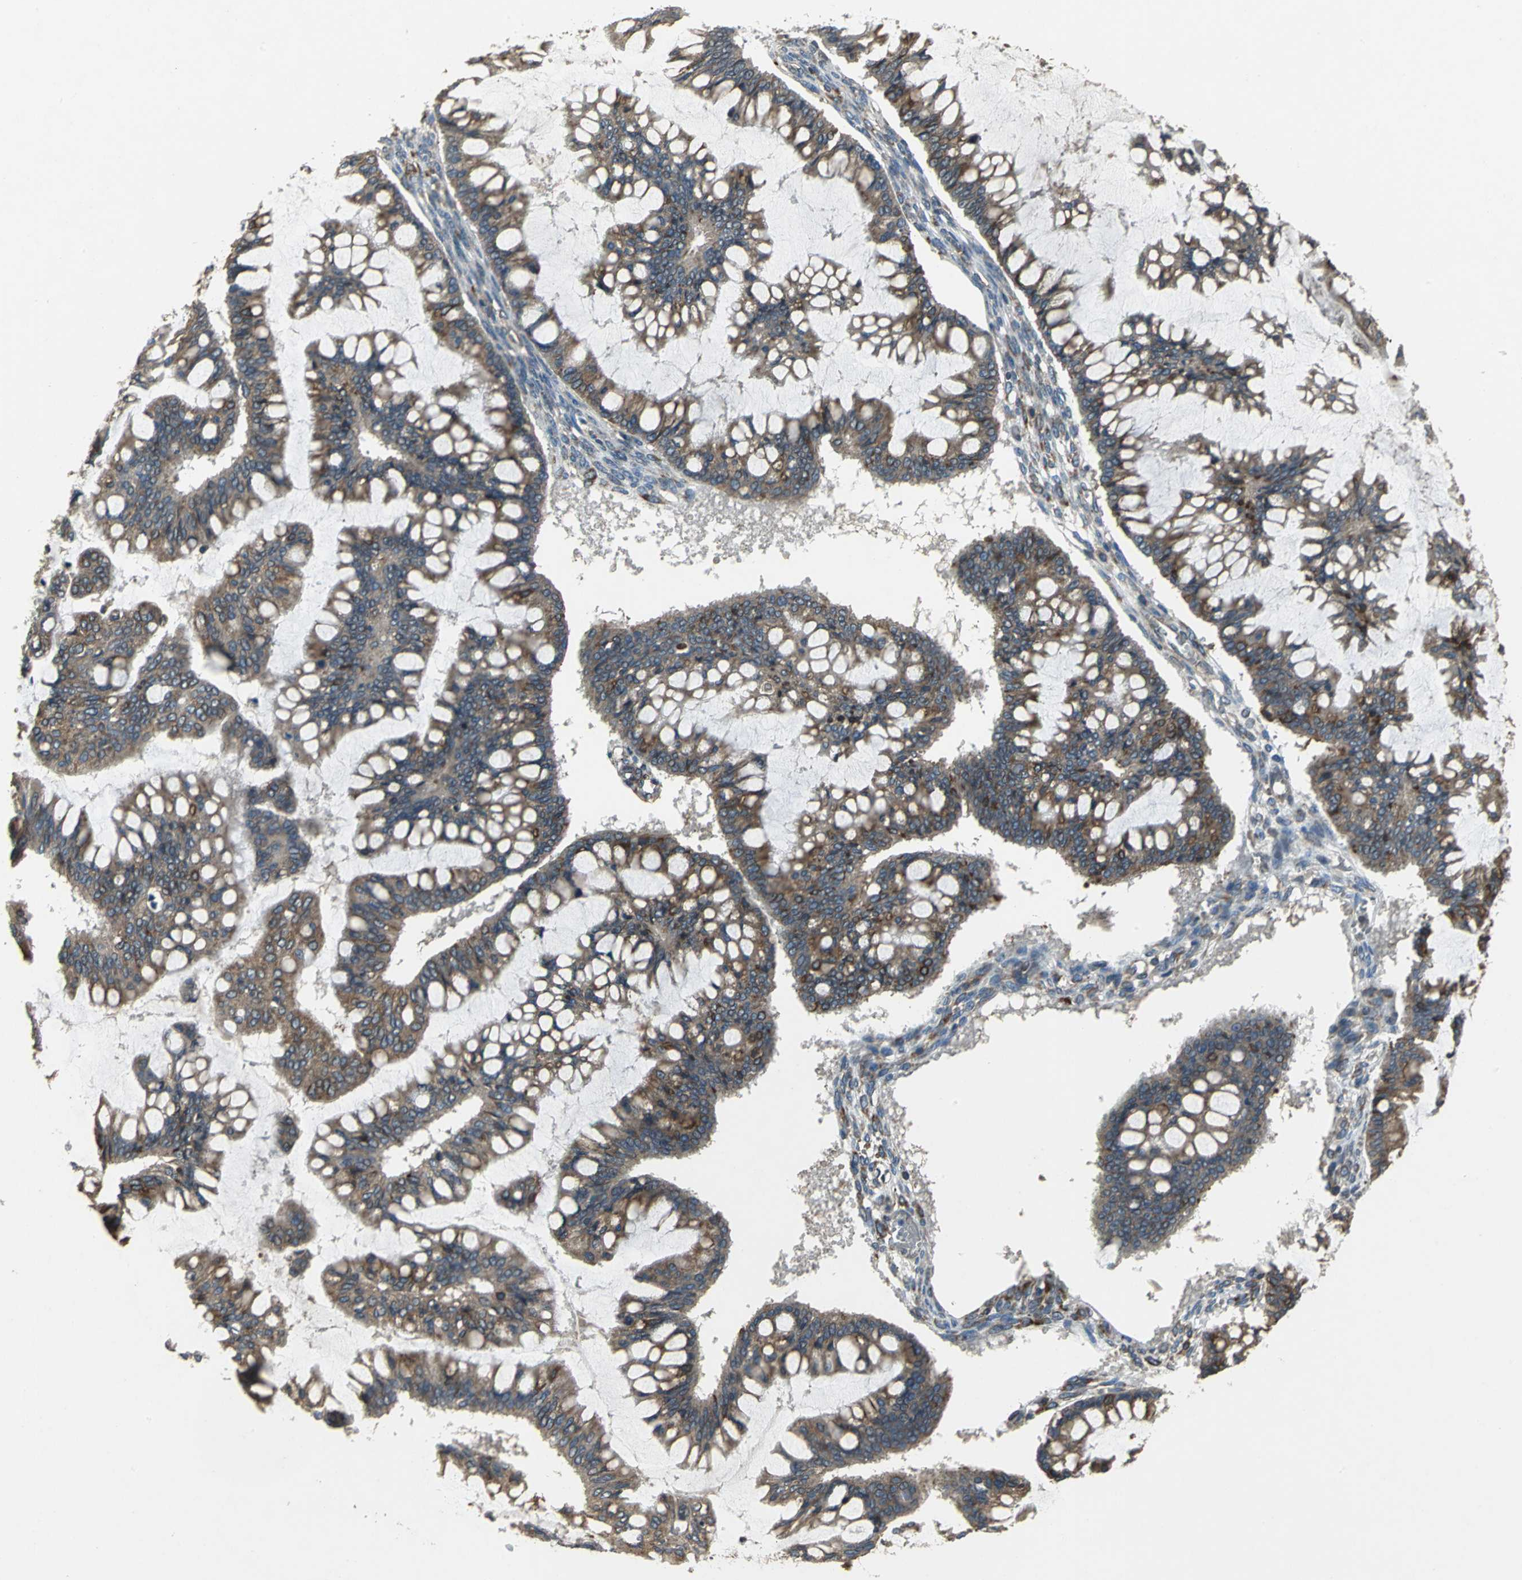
{"staining": {"intensity": "moderate", "quantity": ">75%", "location": "cytoplasmic/membranous"}, "tissue": "ovarian cancer", "cell_type": "Tumor cells", "image_type": "cancer", "snomed": [{"axis": "morphology", "description": "Cystadenocarcinoma, mucinous, NOS"}, {"axis": "topography", "description": "Ovary"}], "caption": "Ovarian cancer tissue exhibits moderate cytoplasmic/membranous expression in approximately >75% of tumor cells, visualized by immunohistochemistry.", "gene": "SYVN1", "patient": {"sex": "female", "age": 73}}